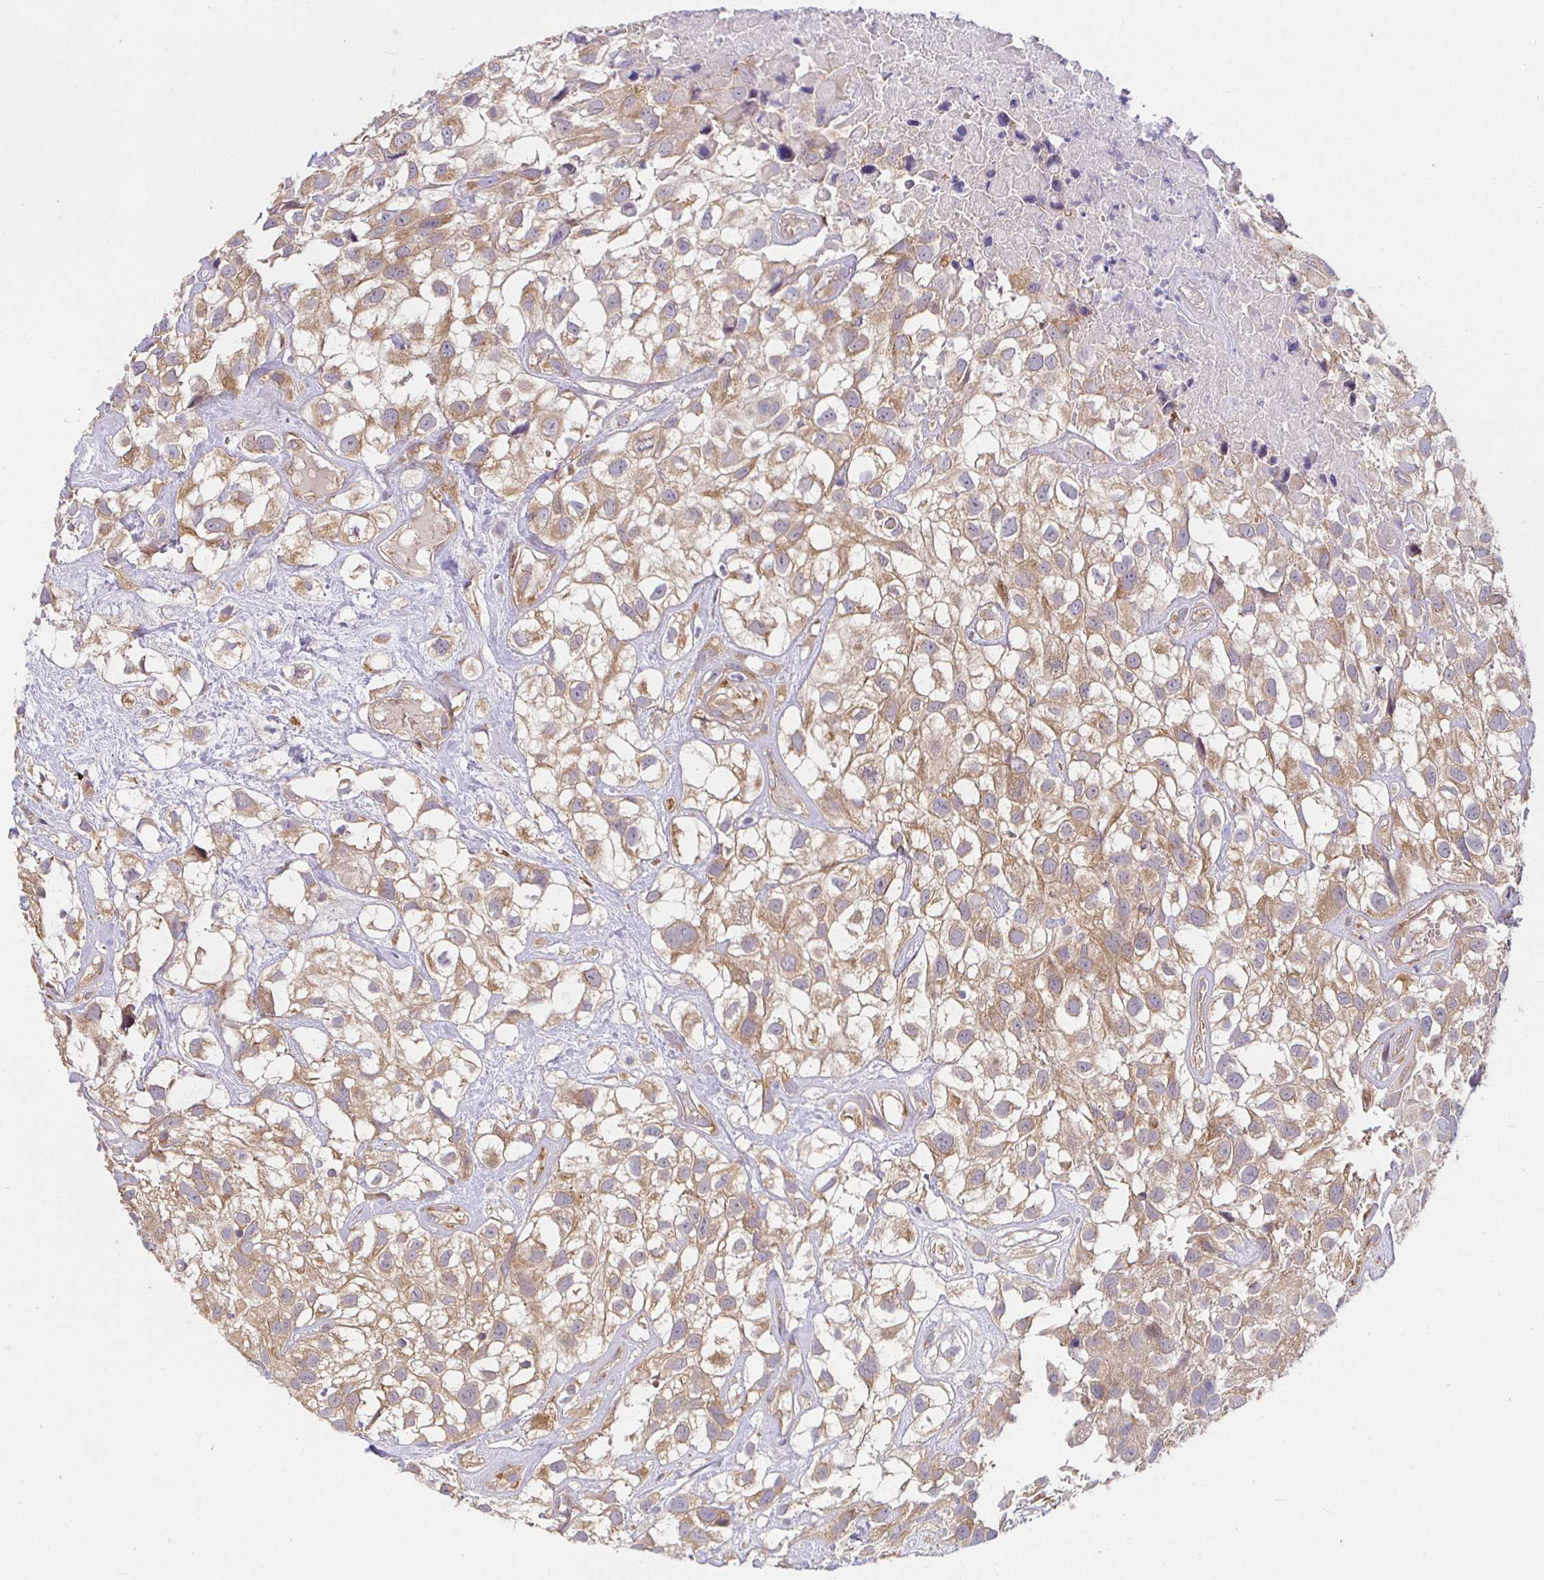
{"staining": {"intensity": "weak", "quantity": ">75%", "location": "cytoplasmic/membranous"}, "tissue": "urothelial cancer", "cell_type": "Tumor cells", "image_type": "cancer", "snomed": [{"axis": "morphology", "description": "Urothelial carcinoma, High grade"}, {"axis": "topography", "description": "Urinary bladder"}], "caption": "Tumor cells display low levels of weak cytoplasmic/membranous expression in about >75% of cells in human urothelial cancer.", "gene": "IRAK1", "patient": {"sex": "male", "age": 56}}